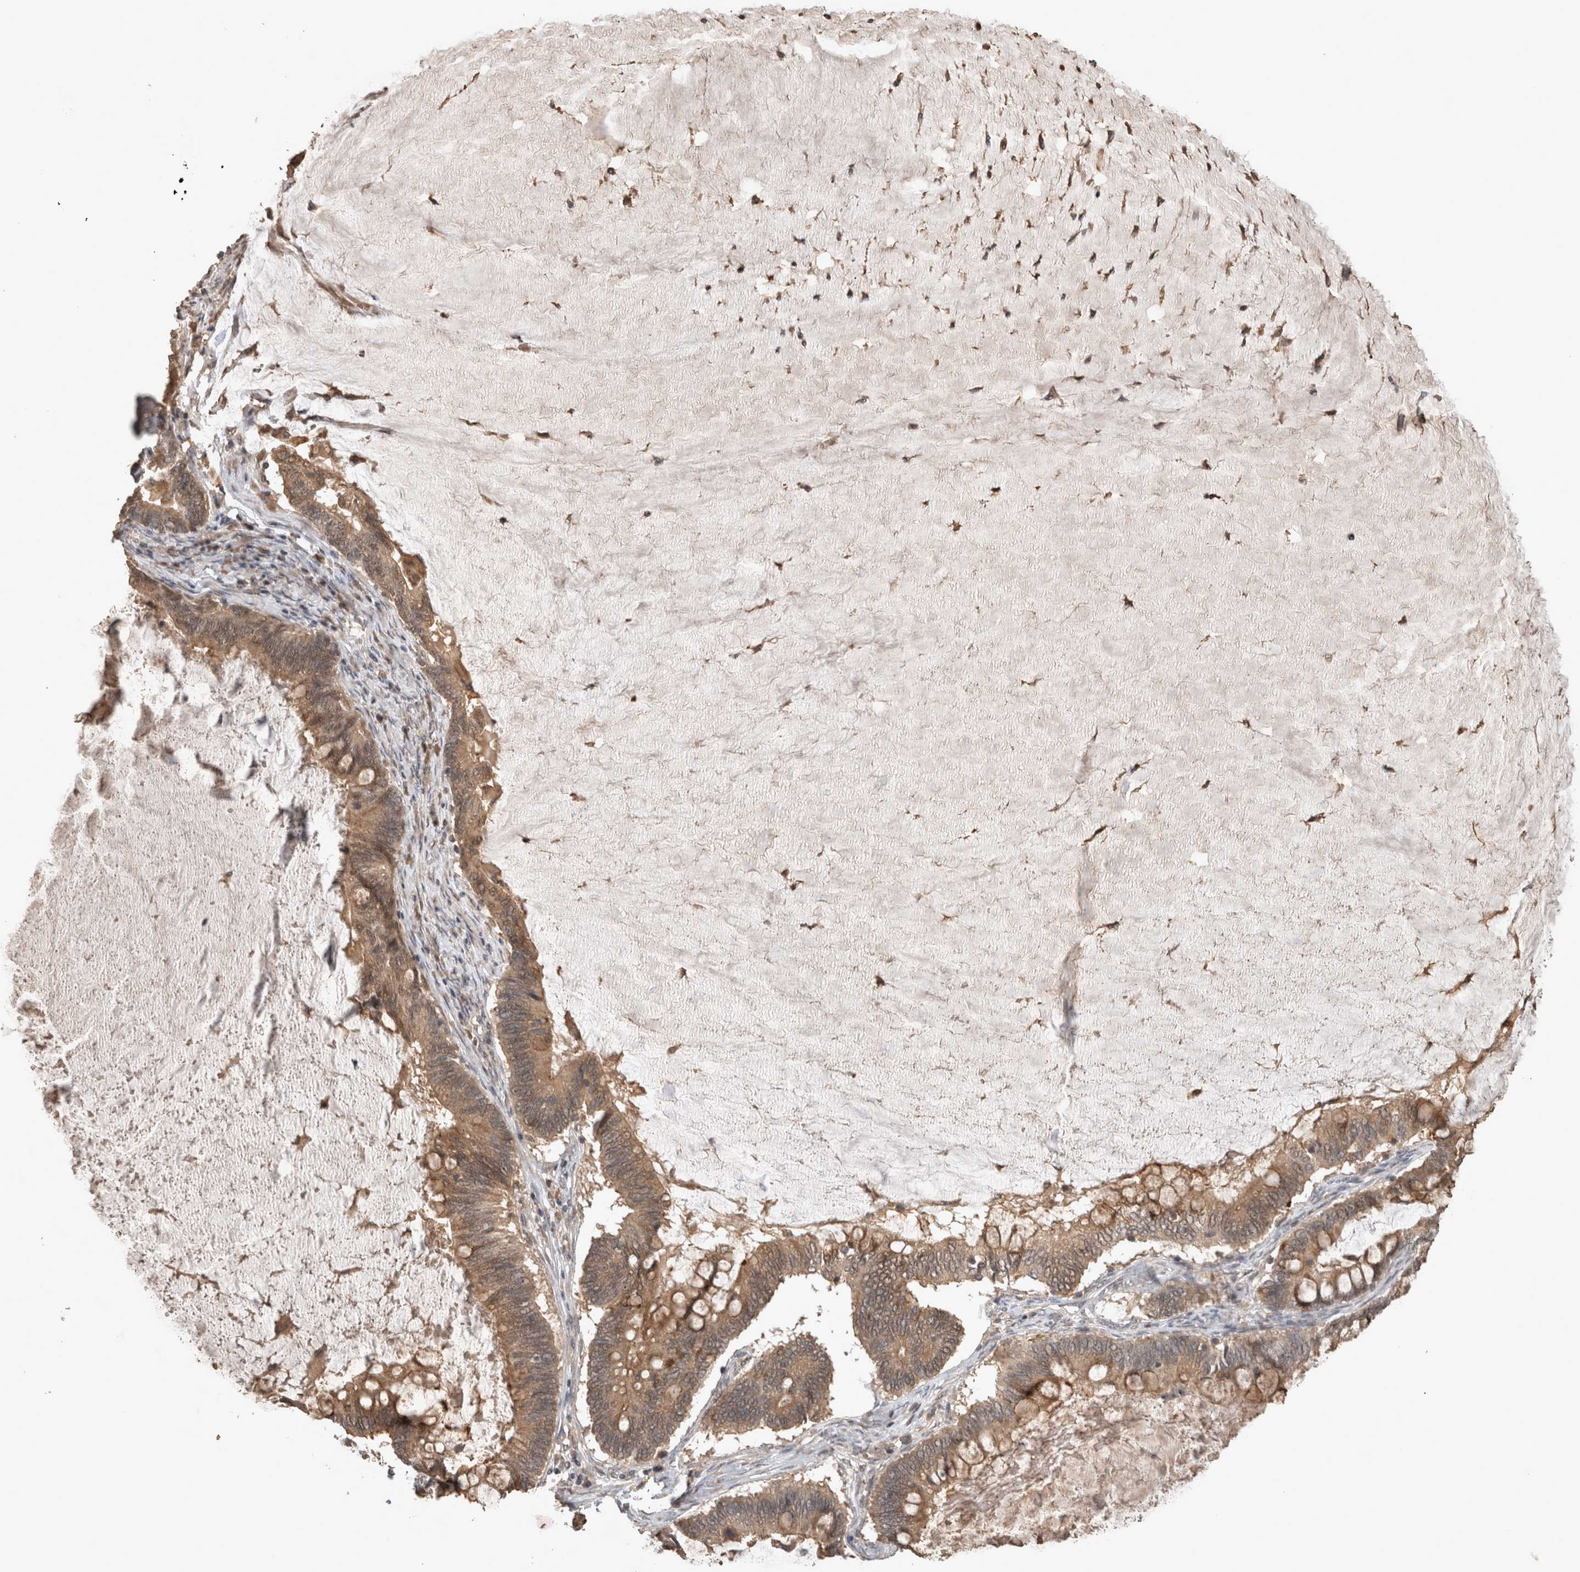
{"staining": {"intensity": "moderate", "quantity": ">75%", "location": "cytoplasmic/membranous"}, "tissue": "ovarian cancer", "cell_type": "Tumor cells", "image_type": "cancer", "snomed": [{"axis": "morphology", "description": "Cystadenocarcinoma, mucinous, NOS"}, {"axis": "topography", "description": "Ovary"}], "caption": "Tumor cells display medium levels of moderate cytoplasmic/membranous staining in approximately >75% of cells in human mucinous cystadenocarcinoma (ovarian). (DAB (3,3'-diaminobenzidine) = brown stain, brightfield microscopy at high magnification).", "gene": "OTUD7B", "patient": {"sex": "female", "age": 61}}